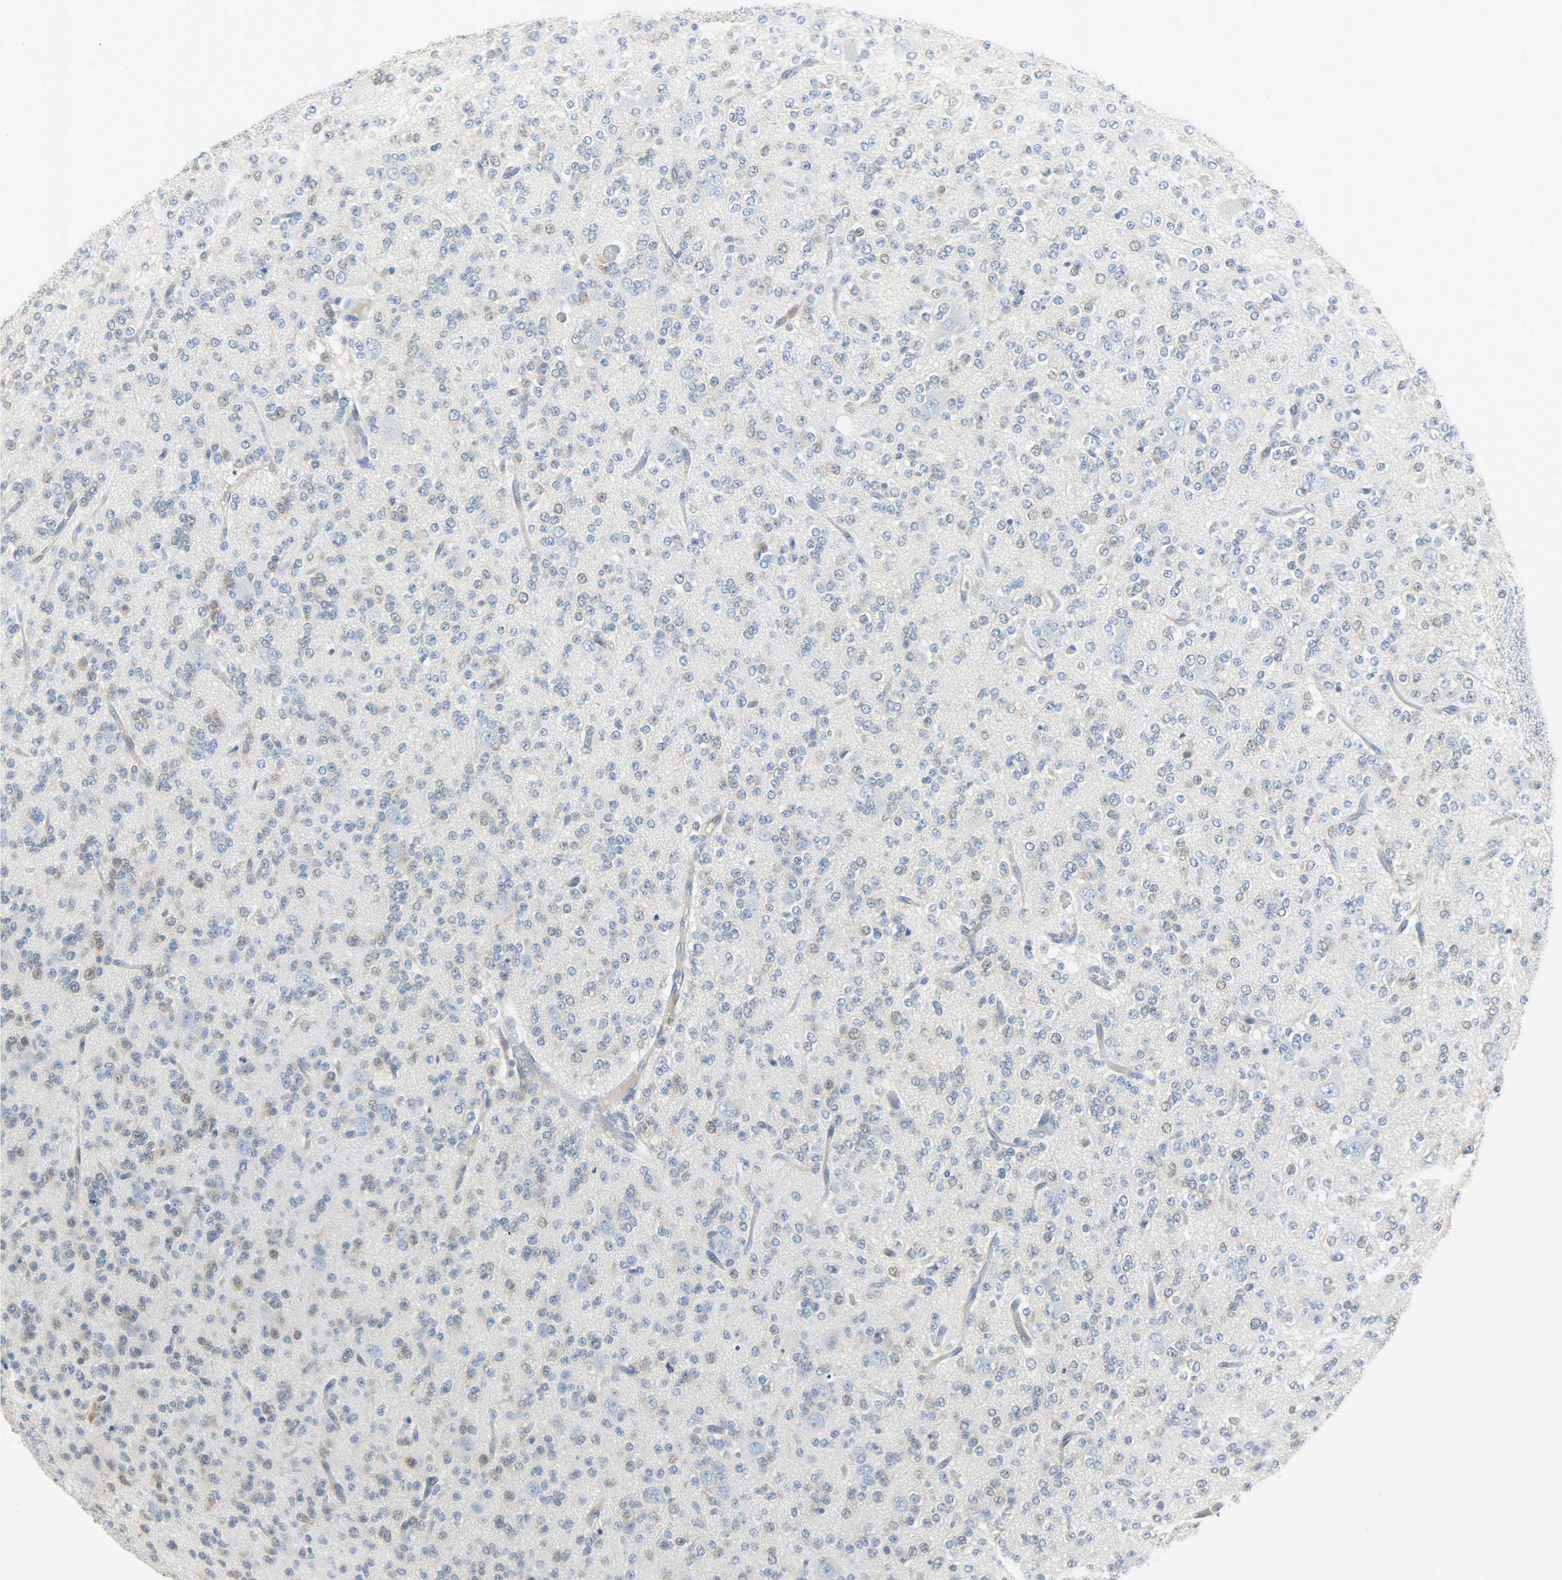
{"staining": {"intensity": "negative", "quantity": "none", "location": "none"}, "tissue": "glioma", "cell_type": "Tumor cells", "image_type": "cancer", "snomed": [{"axis": "morphology", "description": "Glioma, malignant, Low grade"}, {"axis": "topography", "description": "Brain"}], "caption": "High magnification brightfield microscopy of glioma stained with DAB (brown) and counterstained with hematoxylin (blue): tumor cells show no significant expression. (DAB (3,3'-diaminobenzidine) immunohistochemistry visualized using brightfield microscopy, high magnification).", "gene": "EIF4EBP1", "patient": {"sex": "male", "age": 38}}